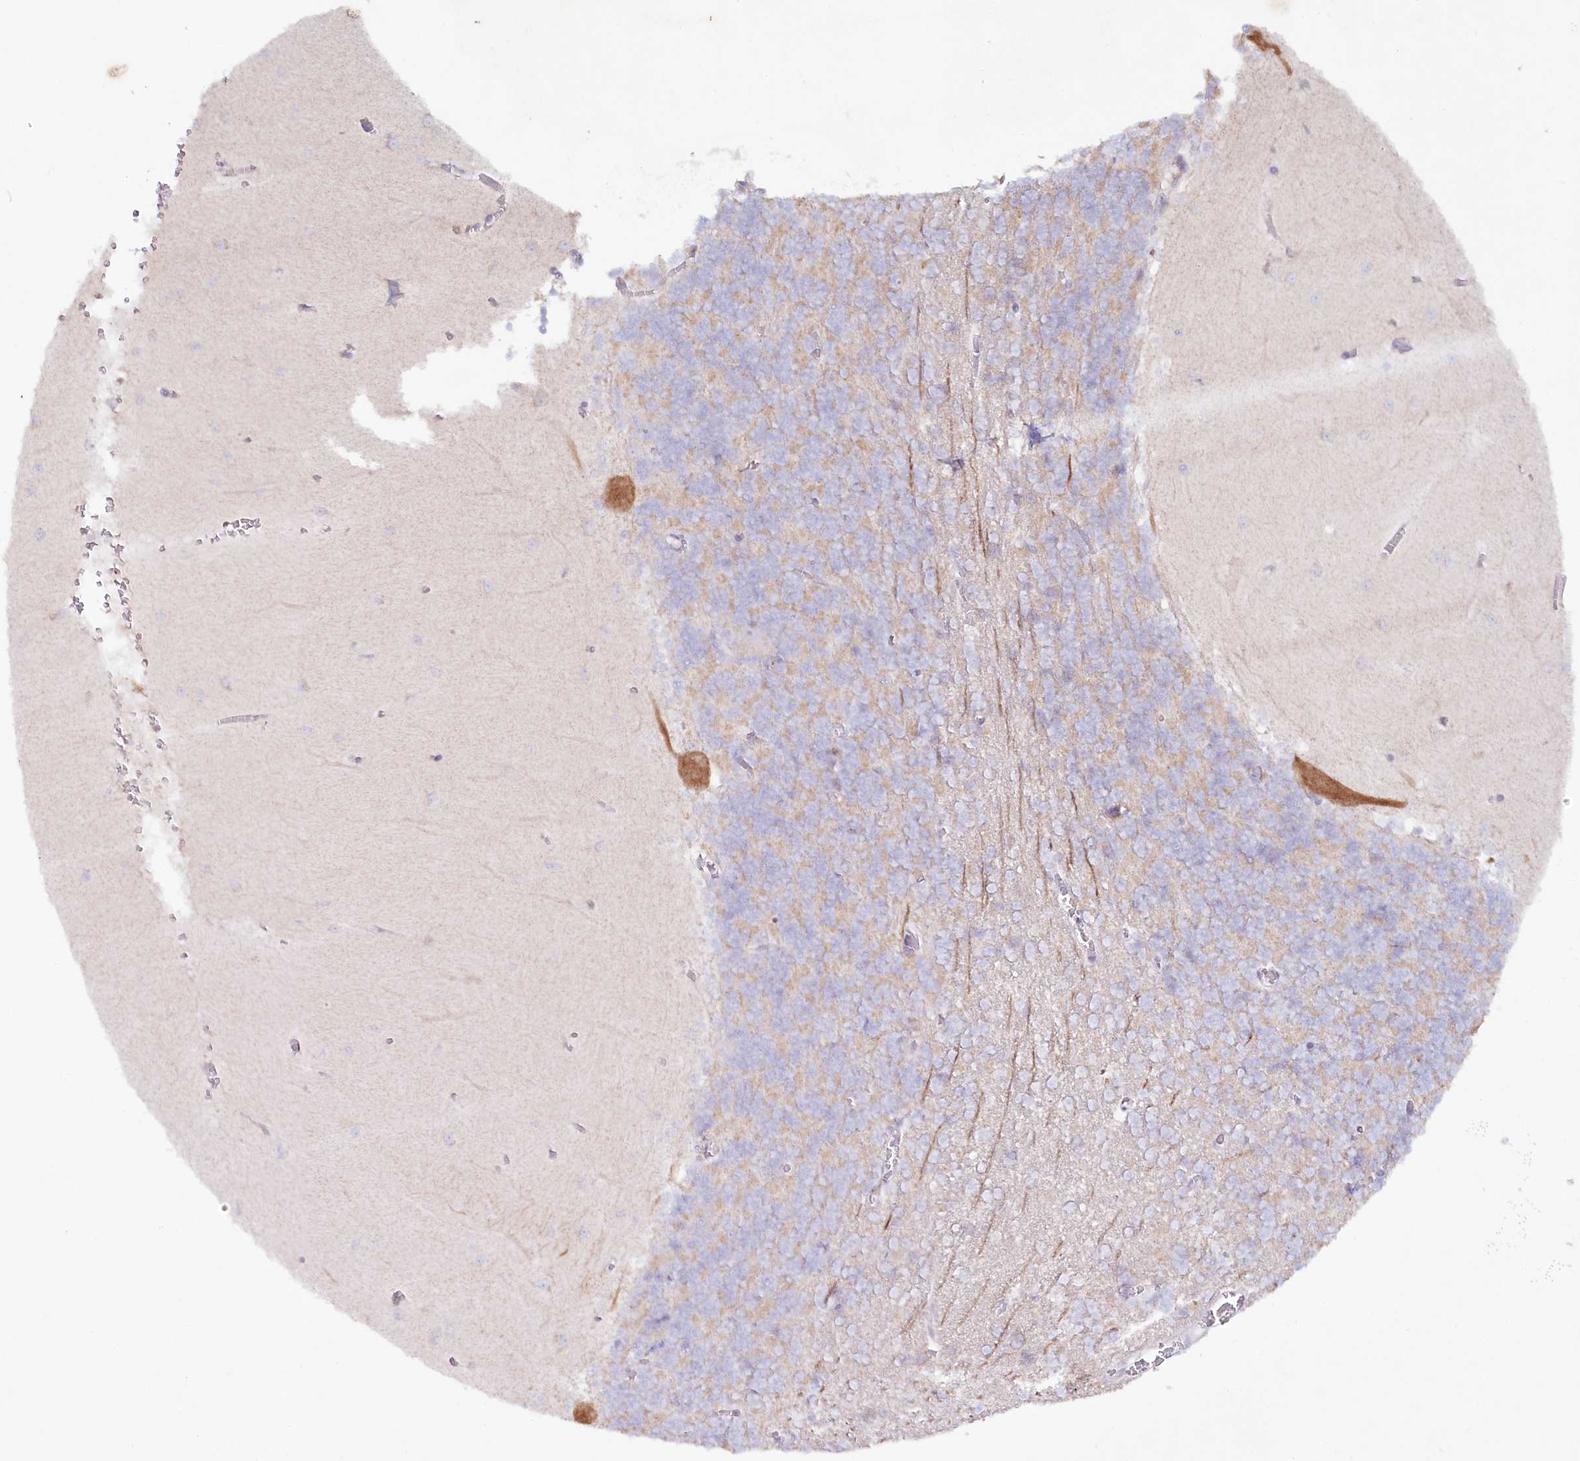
{"staining": {"intensity": "weak", "quantity": "25%-75%", "location": "cytoplasmic/membranous"}, "tissue": "cerebellum", "cell_type": "Cells in granular layer", "image_type": "normal", "snomed": [{"axis": "morphology", "description": "Normal tissue, NOS"}, {"axis": "topography", "description": "Cerebellum"}], "caption": "Cerebellum stained with DAB immunohistochemistry demonstrates low levels of weak cytoplasmic/membranous positivity in approximately 25%-75% of cells in granular layer. (Stains: DAB (3,3'-diaminobenzidine) in brown, nuclei in blue, Microscopy: brightfield microscopy at high magnification).", "gene": "PSAPL1", "patient": {"sex": "male", "age": 37}}